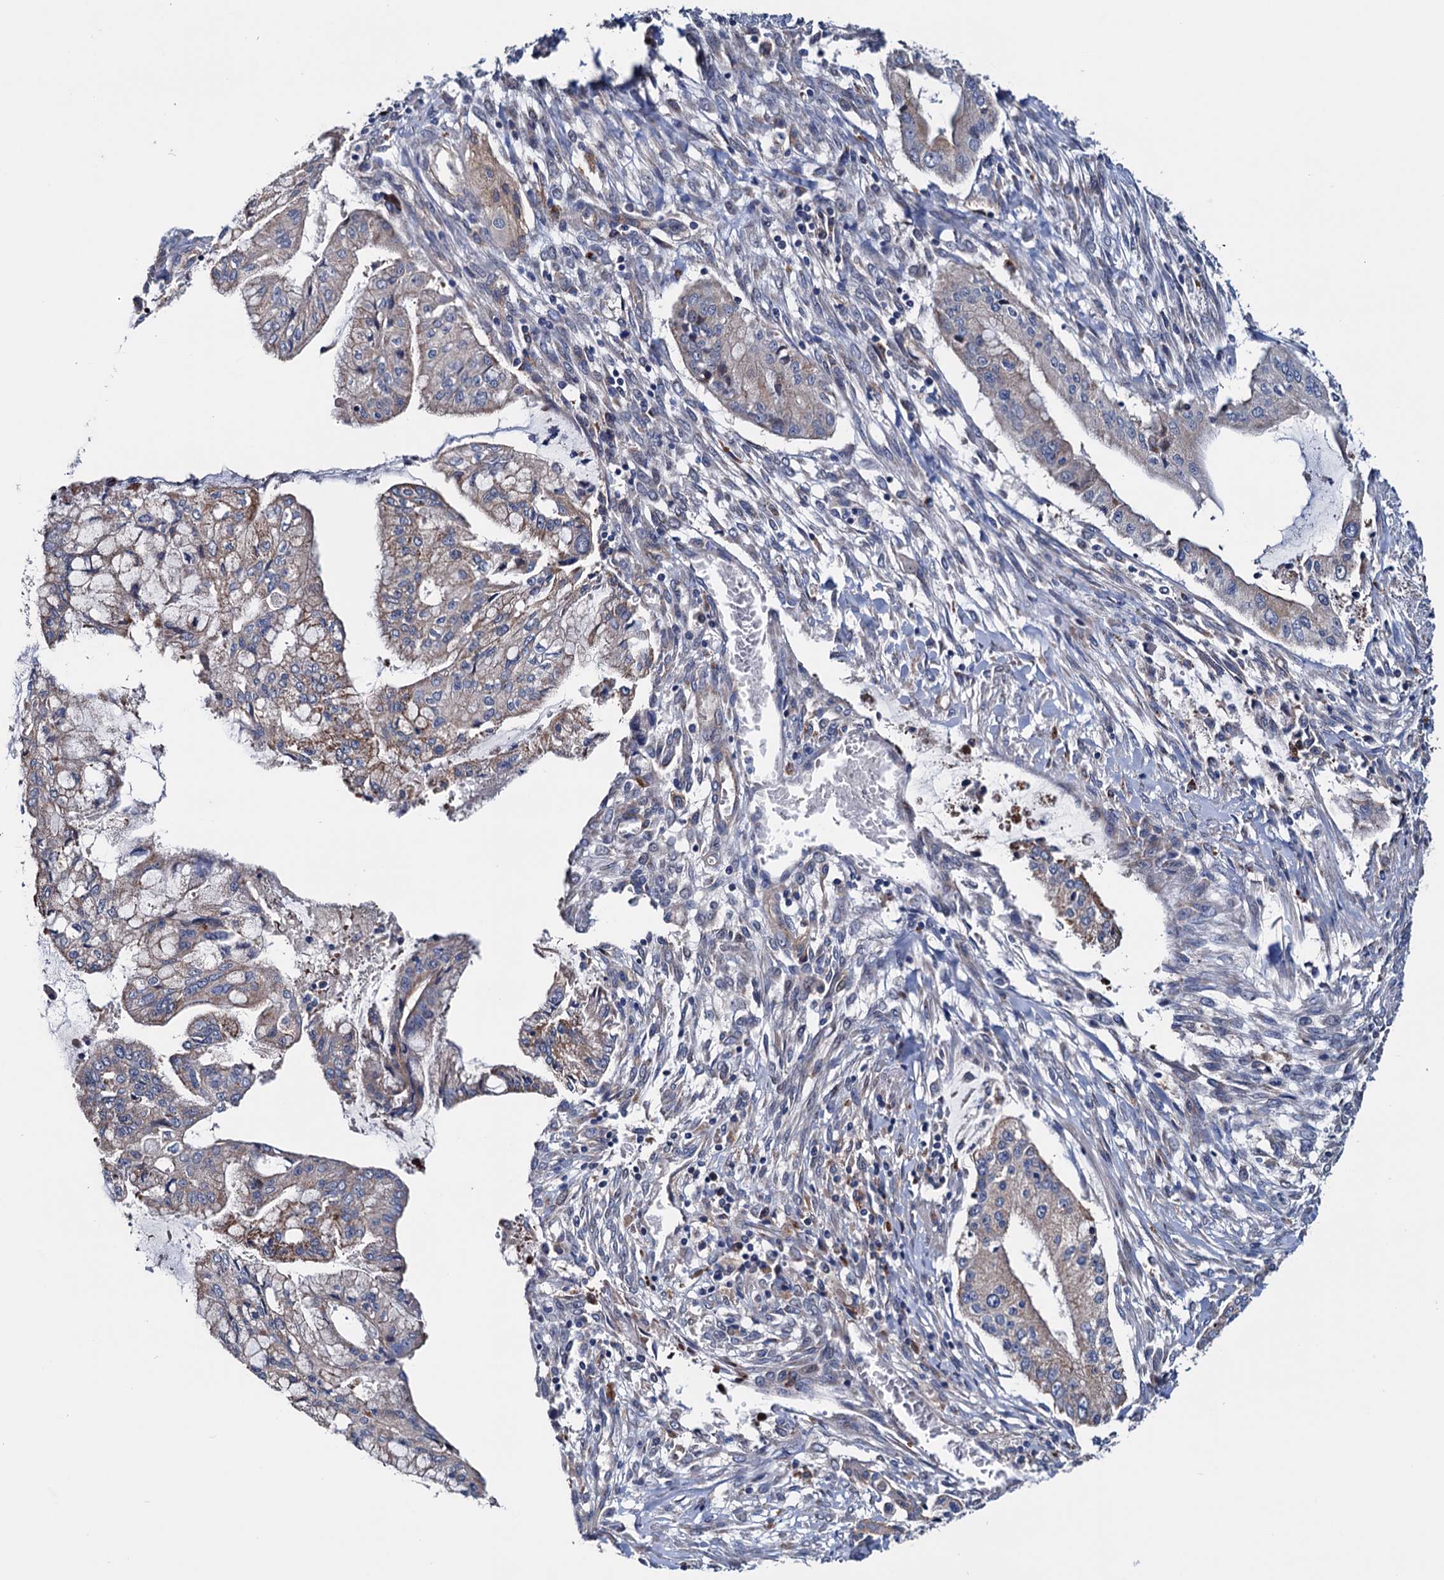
{"staining": {"intensity": "weak", "quantity": "<25%", "location": "cytoplasmic/membranous"}, "tissue": "pancreatic cancer", "cell_type": "Tumor cells", "image_type": "cancer", "snomed": [{"axis": "morphology", "description": "Adenocarcinoma, NOS"}, {"axis": "topography", "description": "Pancreas"}], "caption": "There is no significant expression in tumor cells of adenocarcinoma (pancreatic).", "gene": "EYA4", "patient": {"sex": "male", "age": 46}}